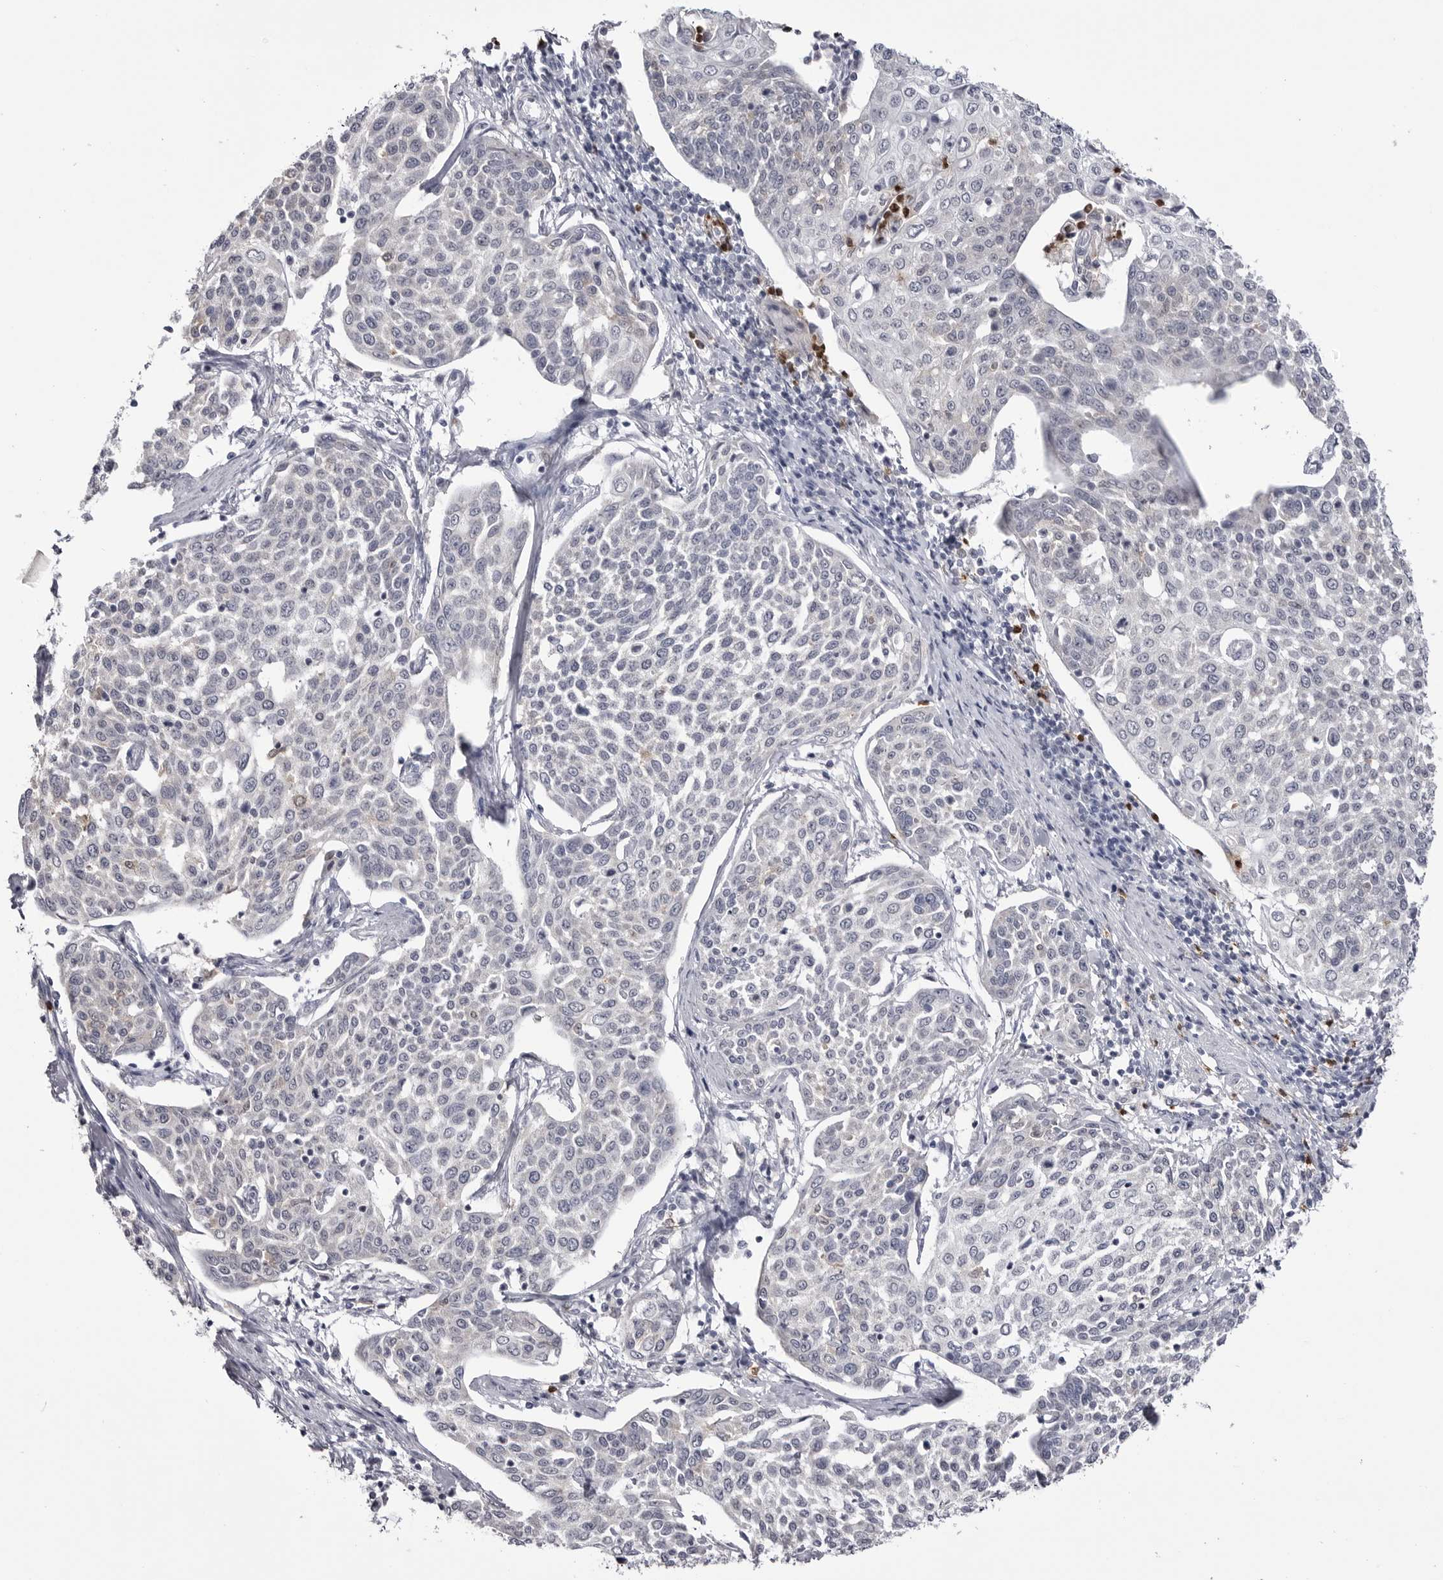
{"staining": {"intensity": "negative", "quantity": "none", "location": "none"}, "tissue": "cervical cancer", "cell_type": "Tumor cells", "image_type": "cancer", "snomed": [{"axis": "morphology", "description": "Squamous cell carcinoma, NOS"}, {"axis": "topography", "description": "Cervix"}], "caption": "Tumor cells show no significant positivity in cervical cancer (squamous cell carcinoma).", "gene": "STAP2", "patient": {"sex": "female", "age": 34}}